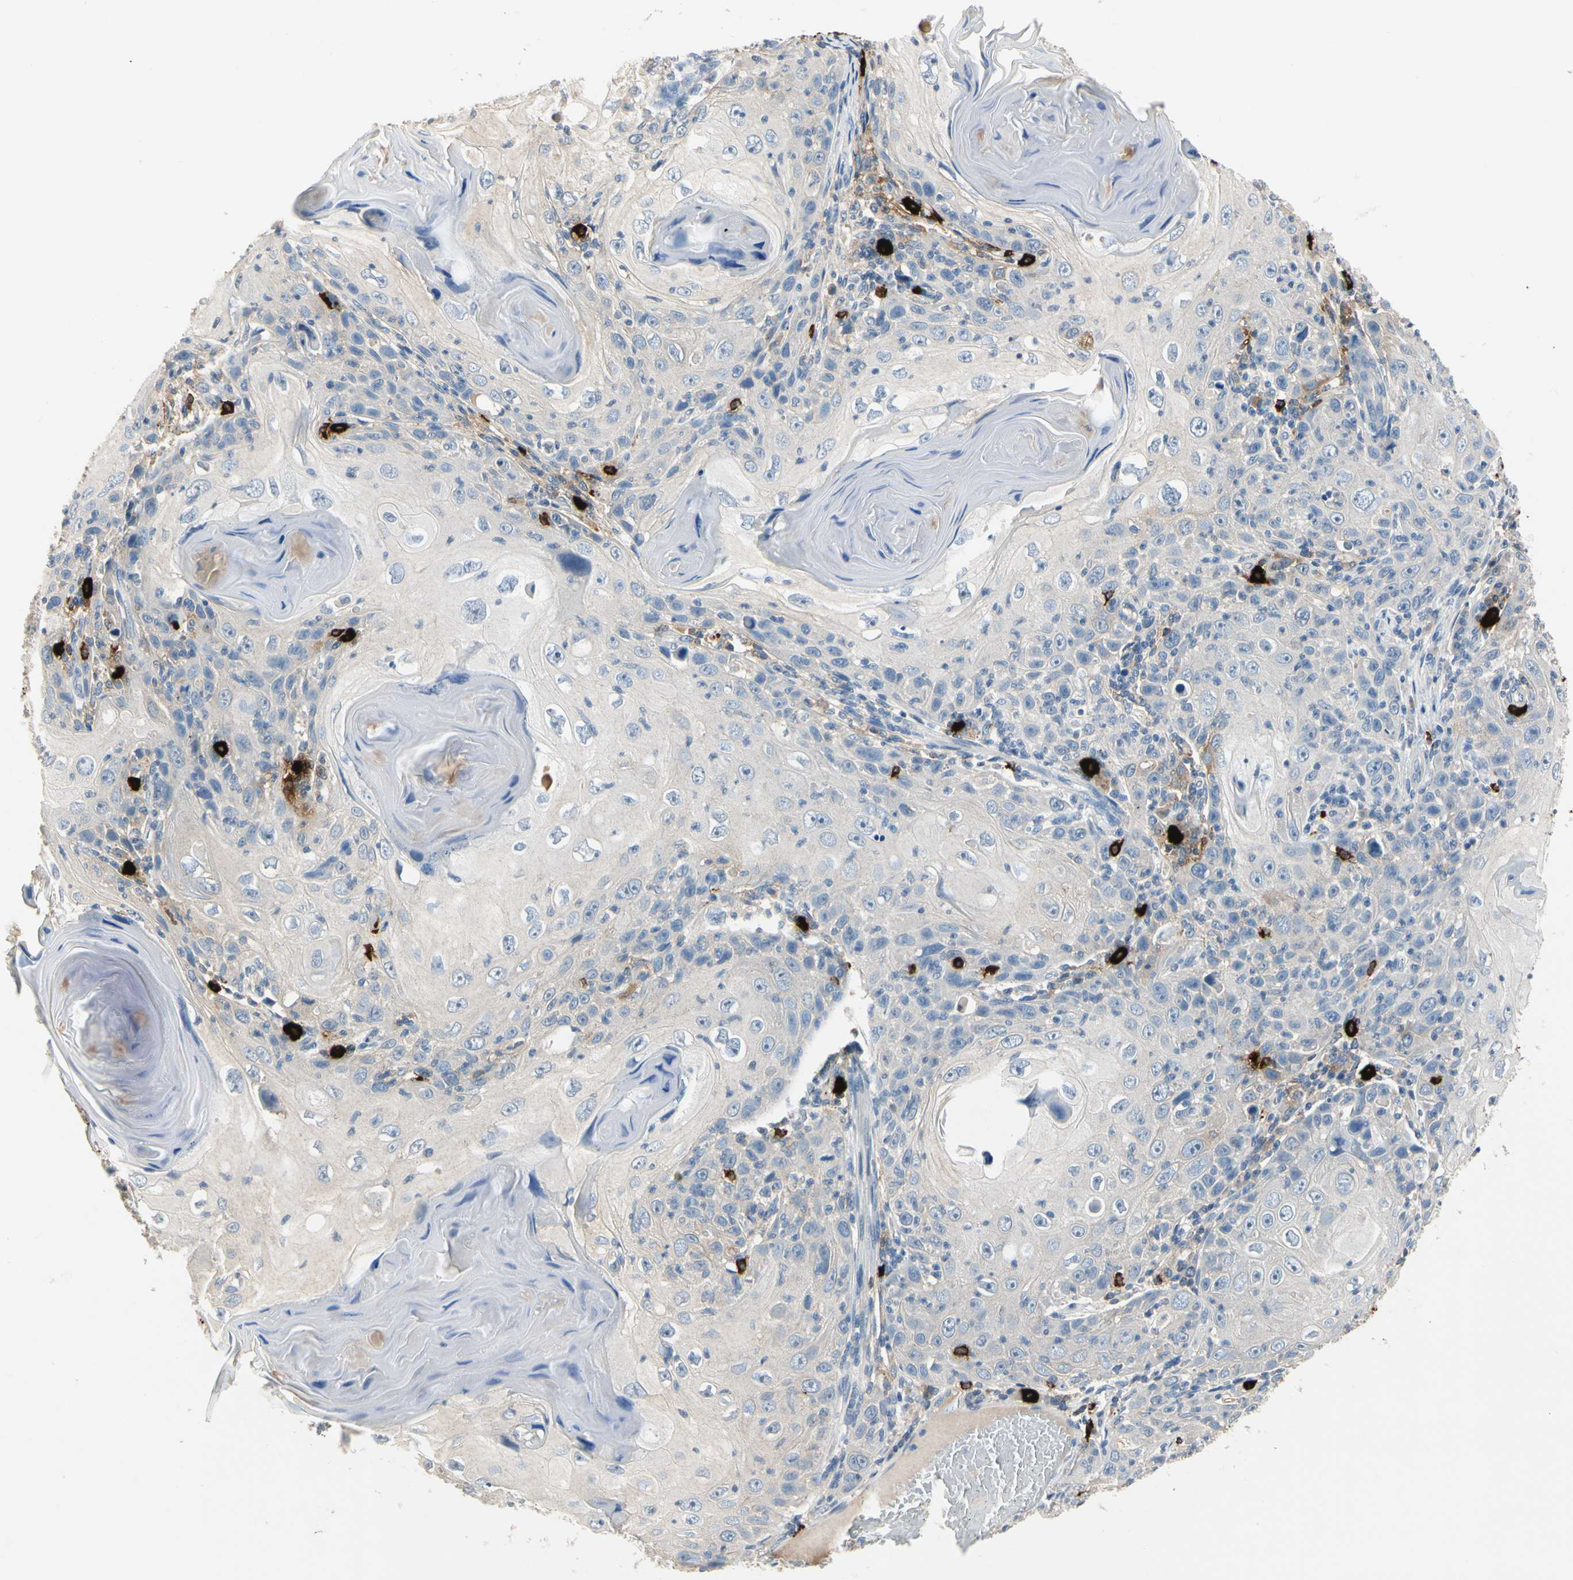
{"staining": {"intensity": "negative", "quantity": "none", "location": "none"}, "tissue": "skin cancer", "cell_type": "Tumor cells", "image_type": "cancer", "snomed": [{"axis": "morphology", "description": "Squamous cell carcinoma, NOS"}, {"axis": "topography", "description": "Skin"}], "caption": "Tumor cells show no significant staining in skin cancer (squamous cell carcinoma).", "gene": "CPA3", "patient": {"sex": "female", "age": 88}}